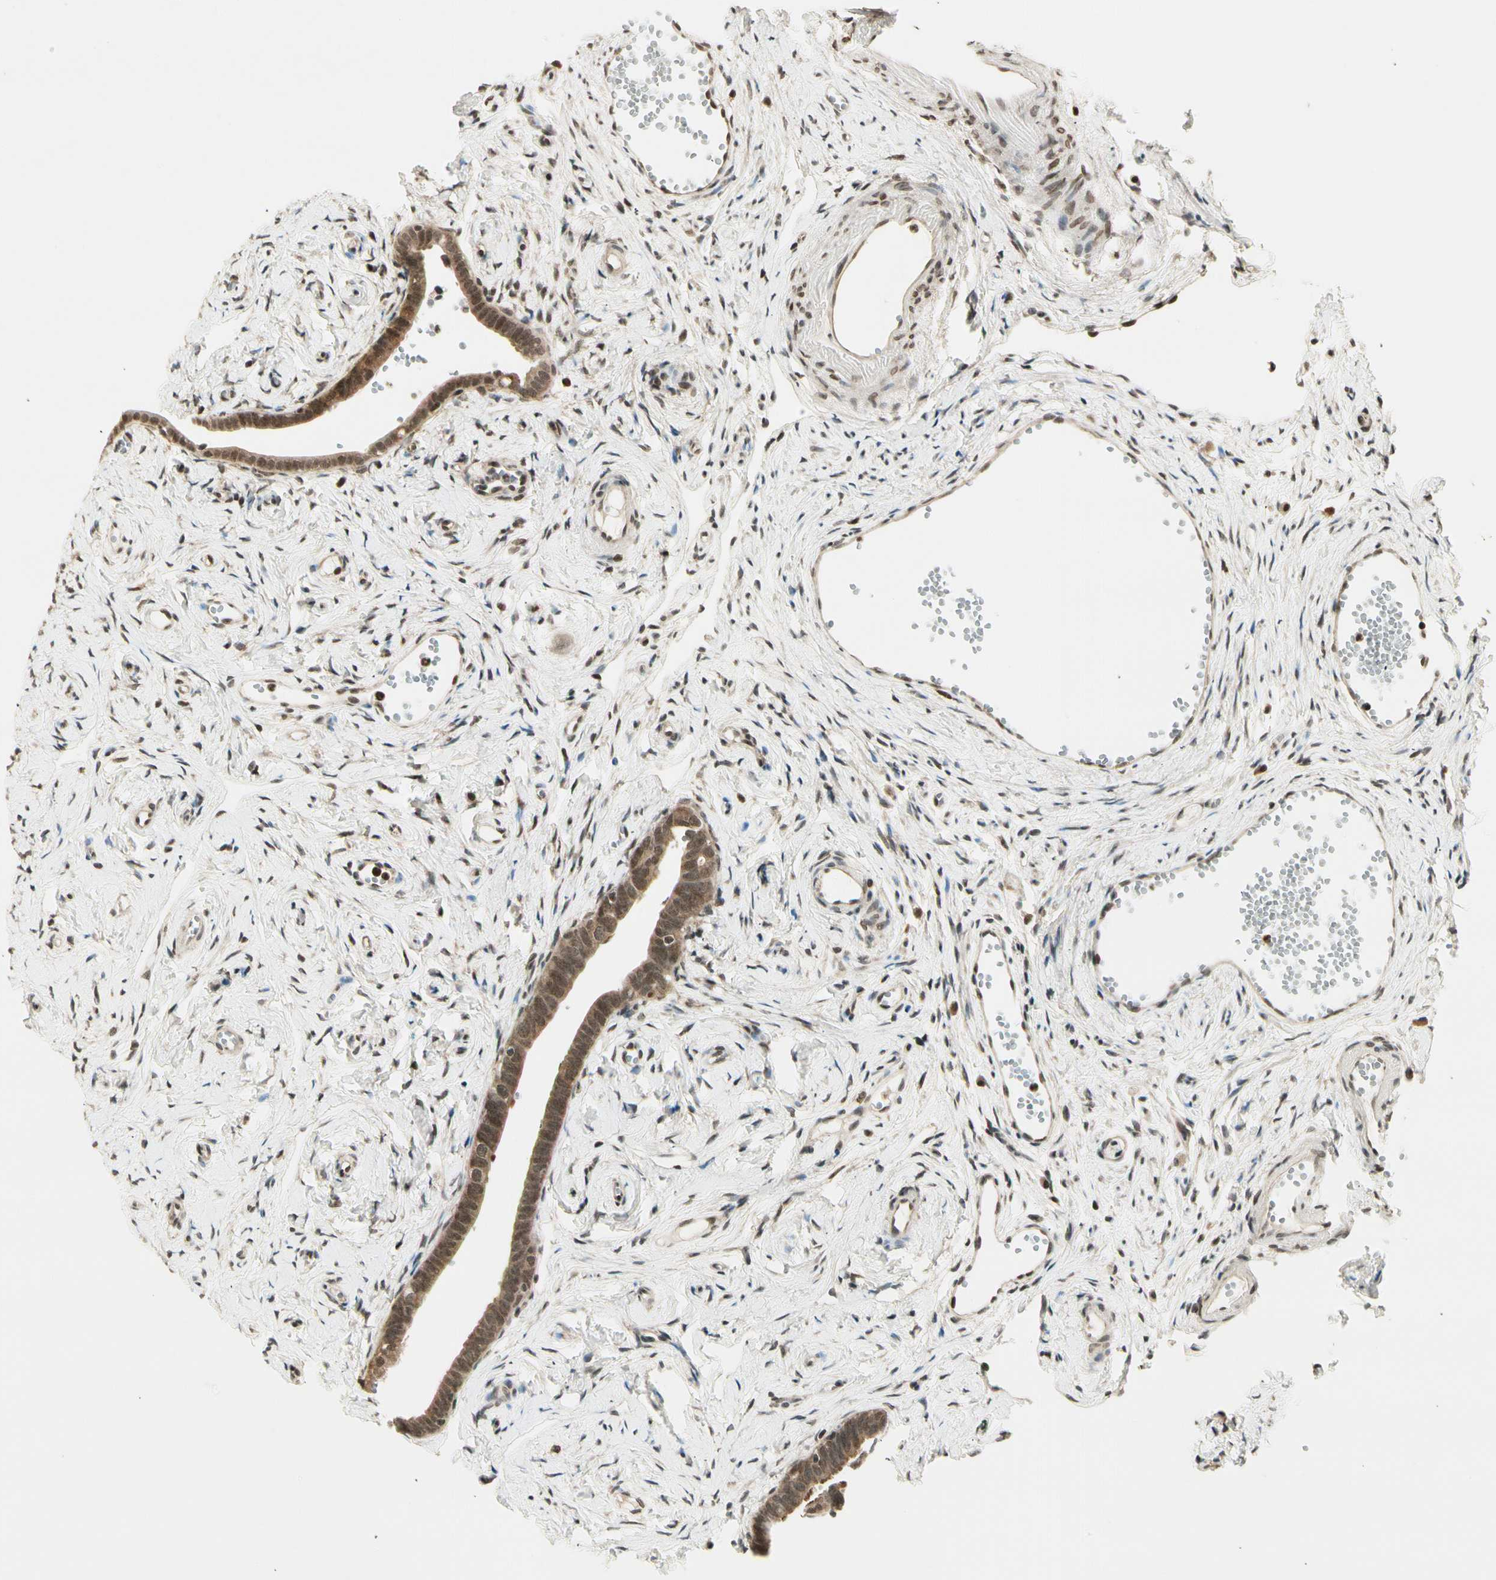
{"staining": {"intensity": "strong", "quantity": ">75%", "location": "cytoplasmic/membranous,nuclear"}, "tissue": "fallopian tube", "cell_type": "Glandular cells", "image_type": "normal", "snomed": [{"axis": "morphology", "description": "Normal tissue, NOS"}, {"axis": "topography", "description": "Fallopian tube"}], "caption": "IHC (DAB (3,3'-diaminobenzidine)) staining of normal fallopian tube displays strong cytoplasmic/membranous,nuclear protein staining in approximately >75% of glandular cells.", "gene": "SMN2", "patient": {"sex": "female", "age": 71}}